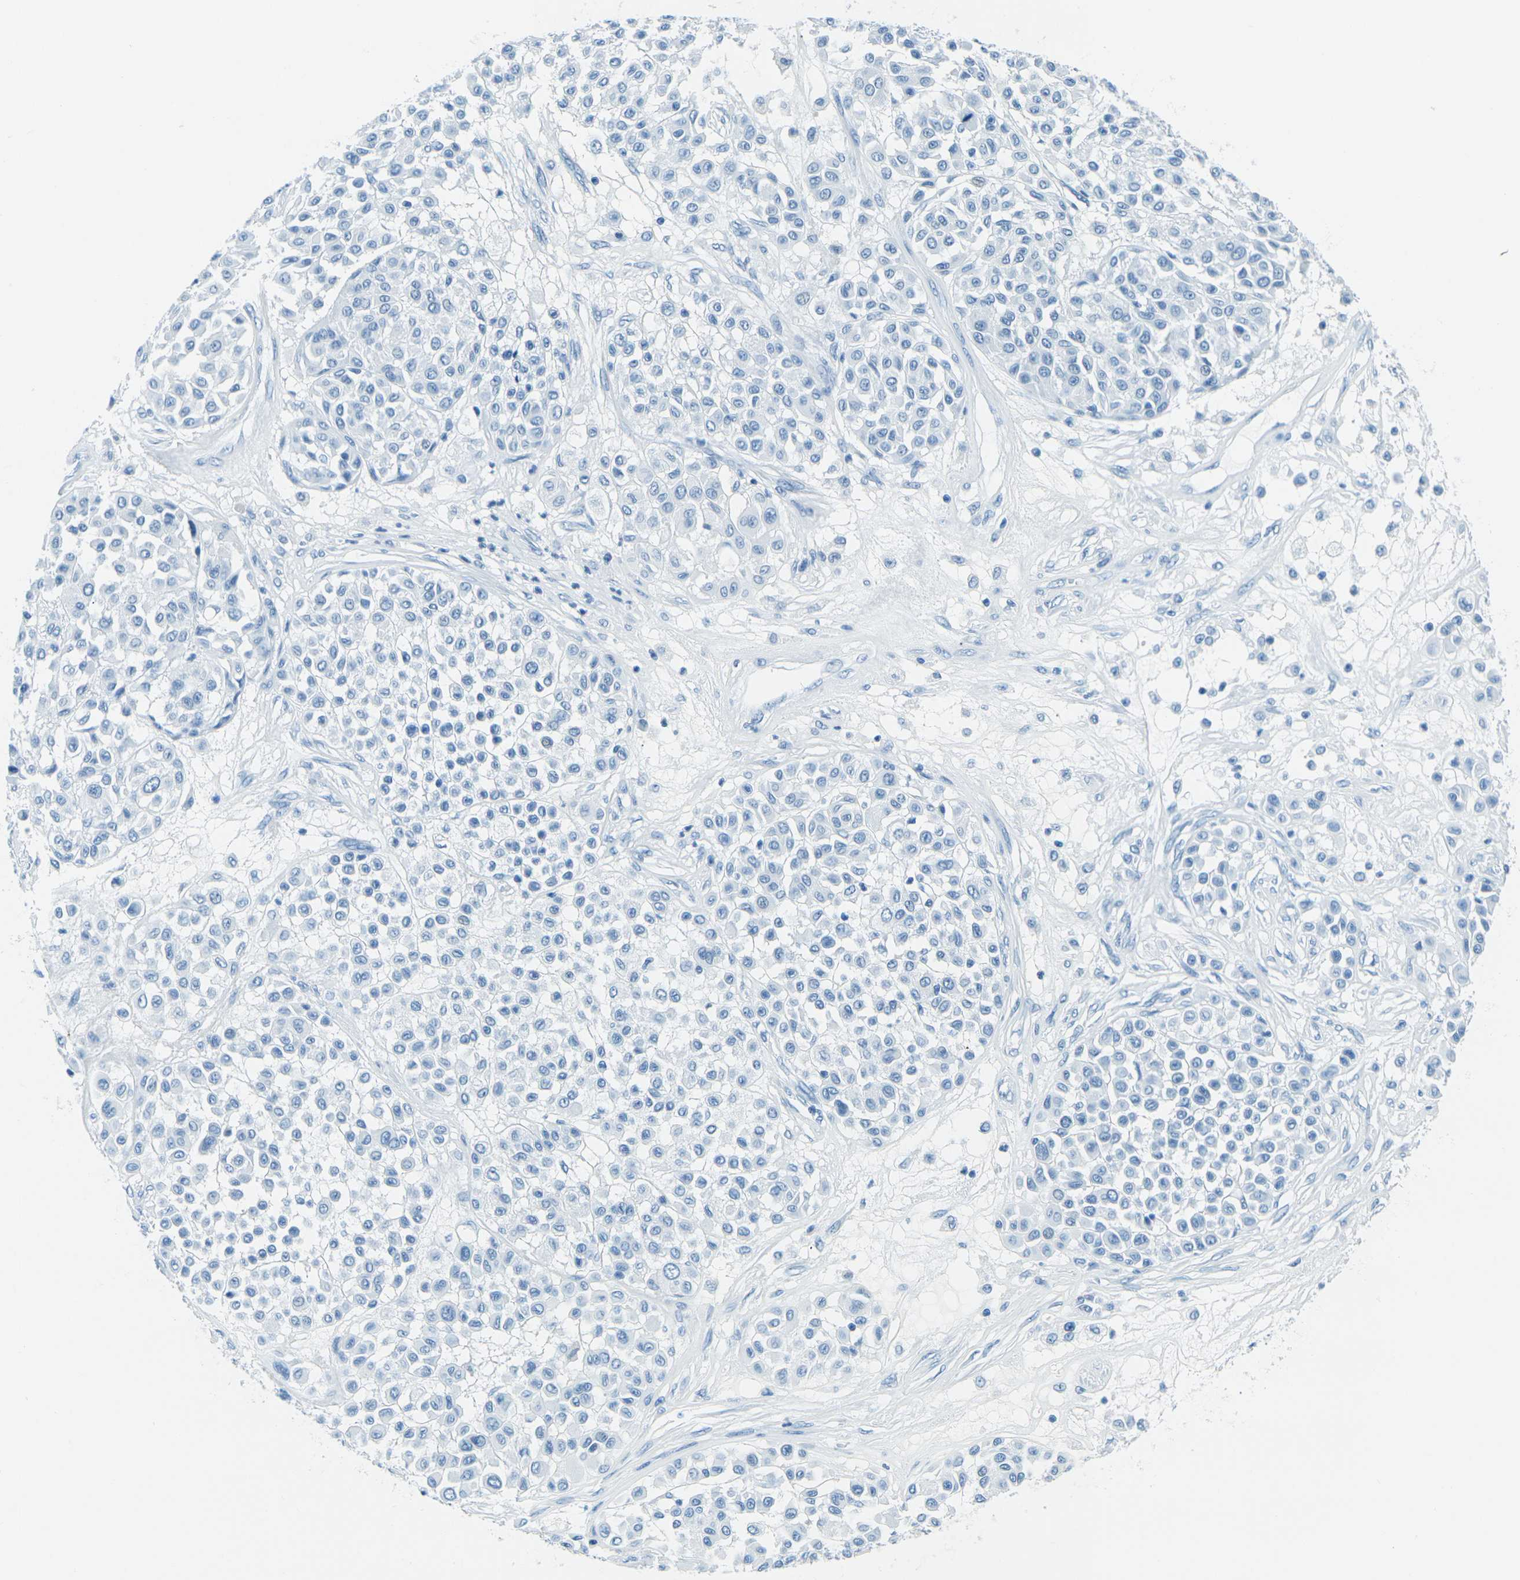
{"staining": {"intensity": "negative", "quantity": "none", "location": "none"}, "tissue": "melanoma", "cell_type": "Tumor cells", "image_type": "cancer", "snomed": [{"axis": "morphology", "description": "Malignant melanoma, Metastatic site"}, {"axis": "topography", "description": "Soft tissue"}], "caption": "There is no significant staining in tumor cells of melanoma. (DAB immunohistochemistry (IHC) with hematoxylin counter stain).", "gene": "OCLN", "patient": {"sex": "male", "age": 41}}